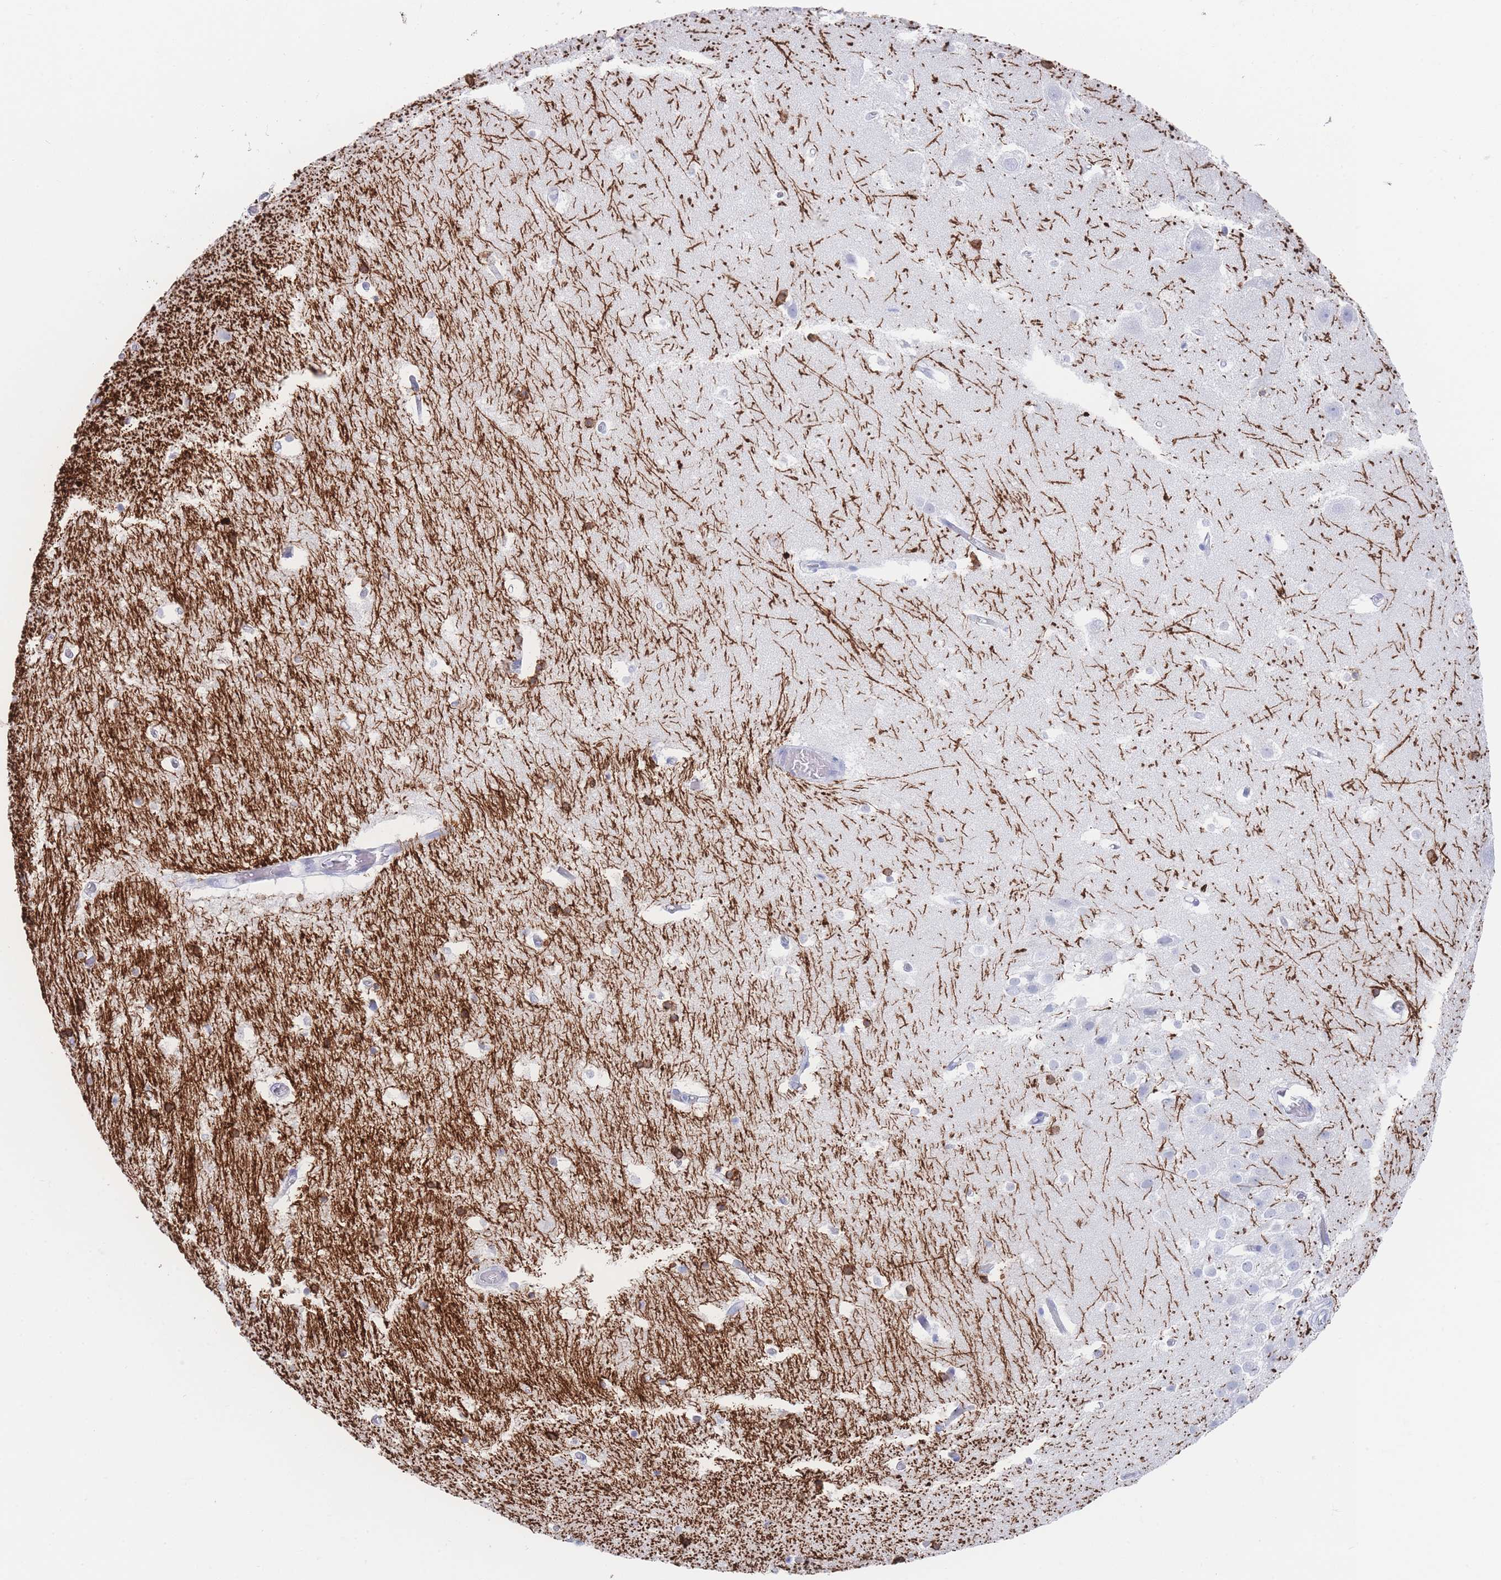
{"staining": {"intensity": "strong", "quantity": "<25%", "location": "cytoplasmic/membranous"}, "tissue": "hippocampus", "cell_type": "Glial cells", "image_type": "normal", "snomed": [{"axis": "morphology", "description": "Normal tissue, NOS"}, {"axis": "topography", "description": "Hippocampus"}], "caption": "Immunohistochemistry (DAB (3,3'-diaminobenzidine)) staining of unremarkable hippocampus displays strong cytoplasmic/membranous protein expression in about <25% of glial cells.", "gene": "LRRC37A2", "patient": {"sex": "female", "age": 52}}